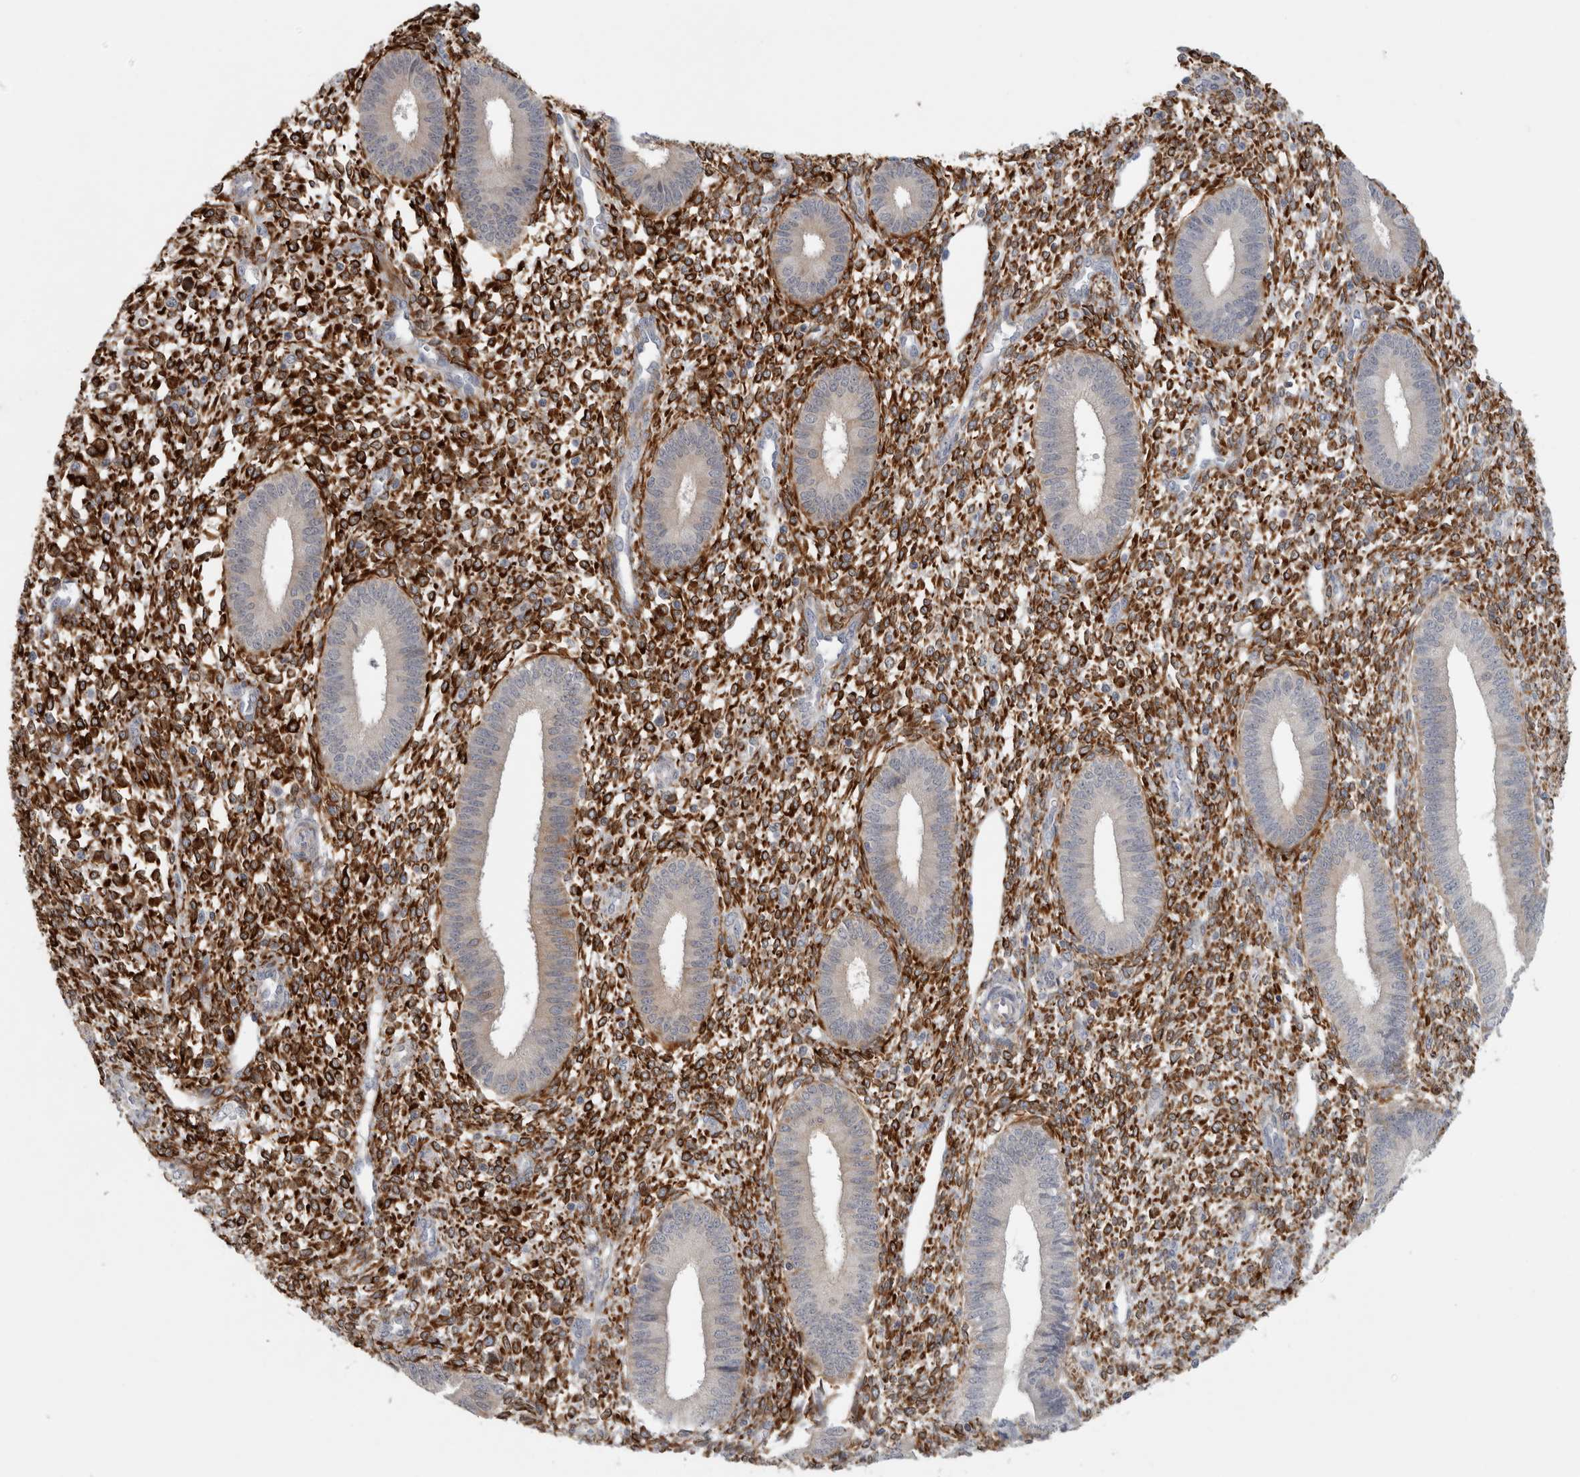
{"staining": {"intensity": "strong", "quantity": "25%-75%", "location": "cytoplasmic/membranous"}, "tissue": "endometrium", "cell_type": "Cells in endometrial stroma", "image_type": "normal", "snomed": [{"axis": "morphology", "description": "Normal tissue, NOS"}, {"axis": "topography", "description": "Endometrium"}], "caption": "DAB immunohistochemical staining of benign endometrium reveals strong cytoplasmic/membranous protein positivity in about 25%-75% of cells in endometrial stroma. (Brightfield microscopy of DAB IHC at high magnification).", "gene": "RAB18", "patient": {"sex": "female", "age": 46}}